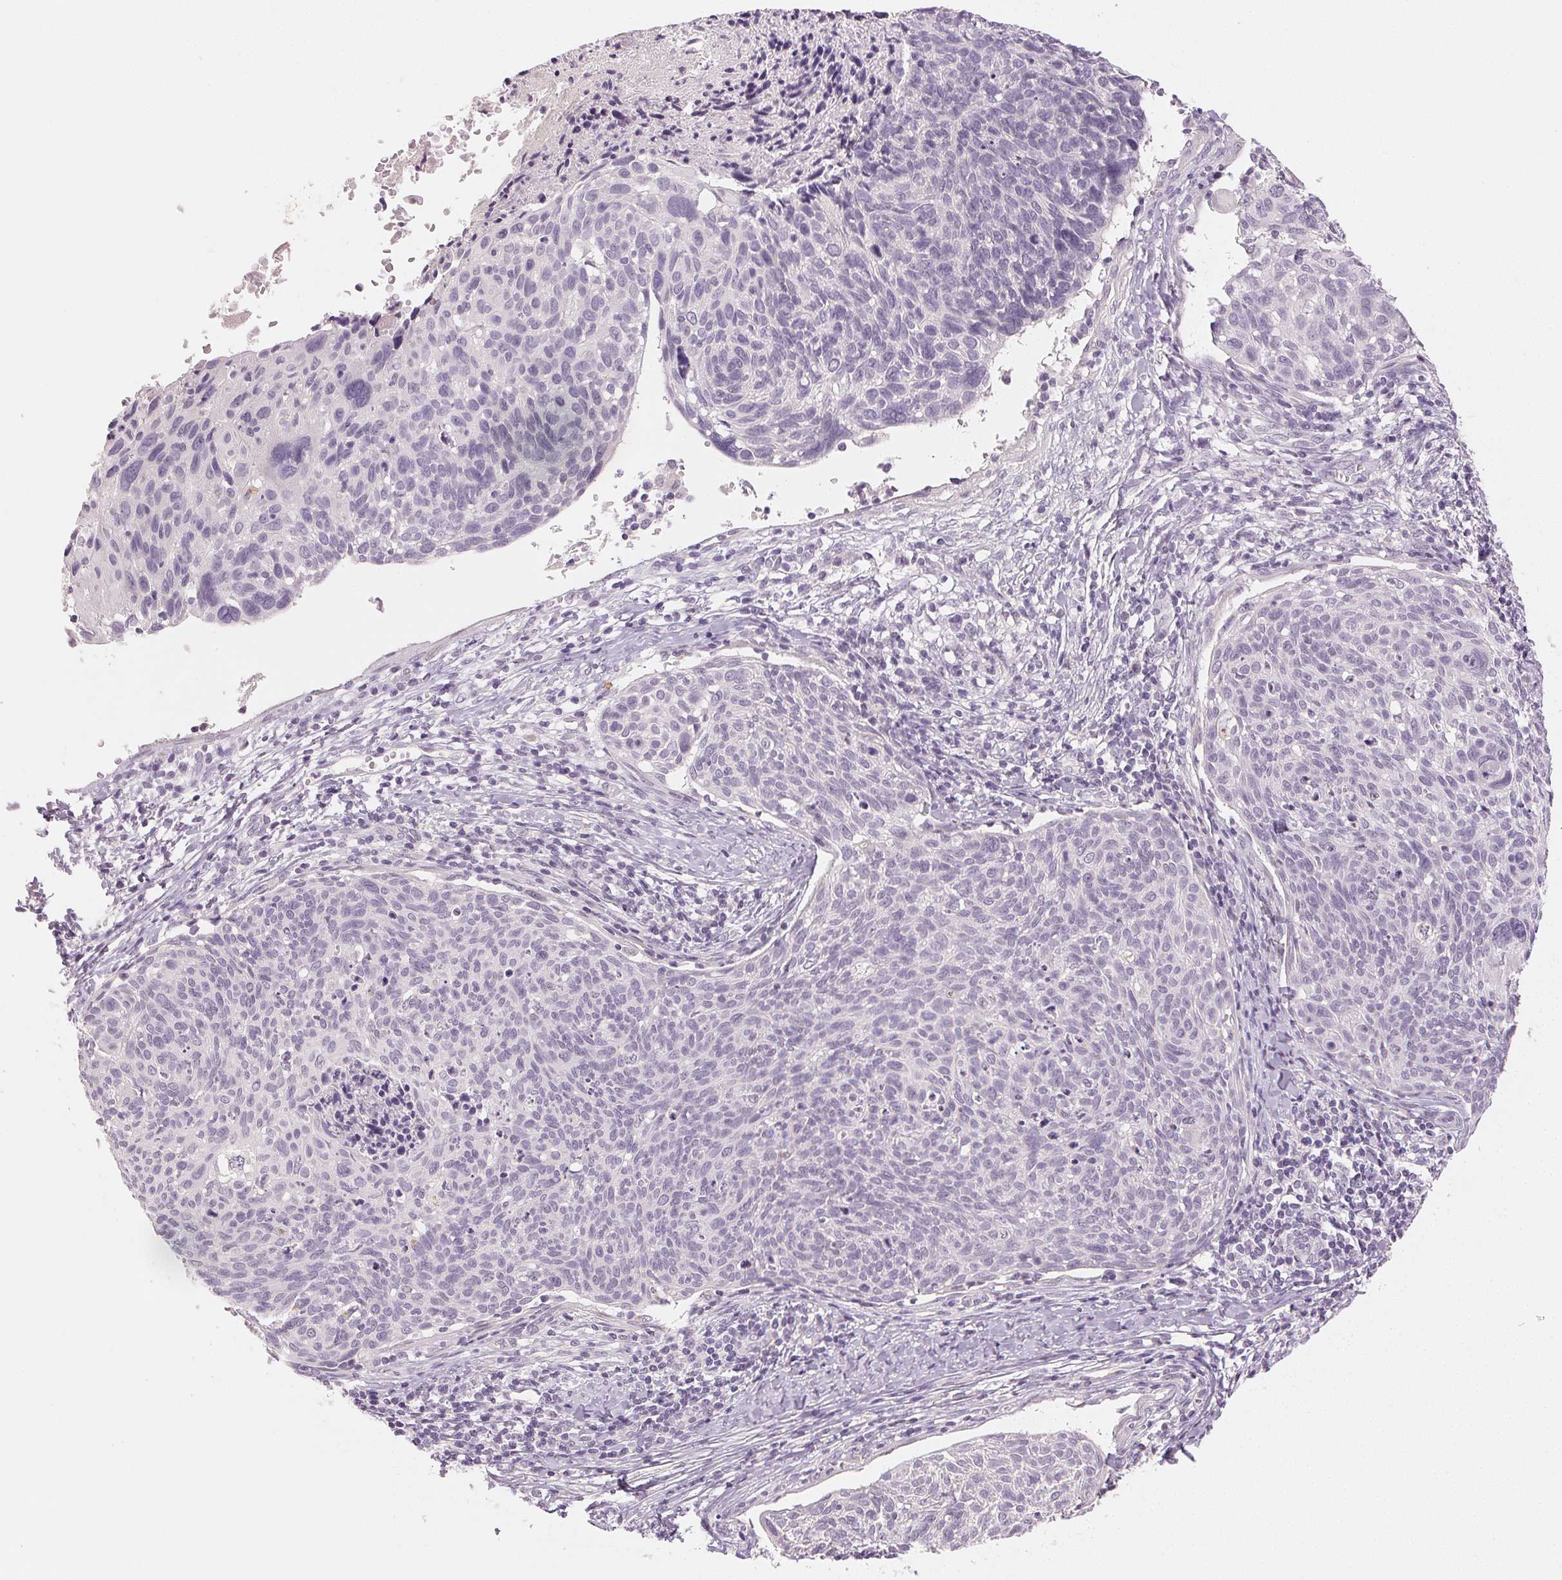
{"staining": {"intensity": "negative", "quantity": "none", "location": "none"}, "tissue": "cervical cancer", "cell_type": "Tumor cells", "image_type": "cancer", "snomed": [{"axis": "morphology", "description": "Squamous cell carcinoma, NOS"}, {"axis": "topography", "description": "Cervix"}], "caption": "There is no significant expression in tumor cells of cervical squamous cell carcinoma.", "gene": "MAP1LC3A", "patient": {"sex": "female", "age": 49}}